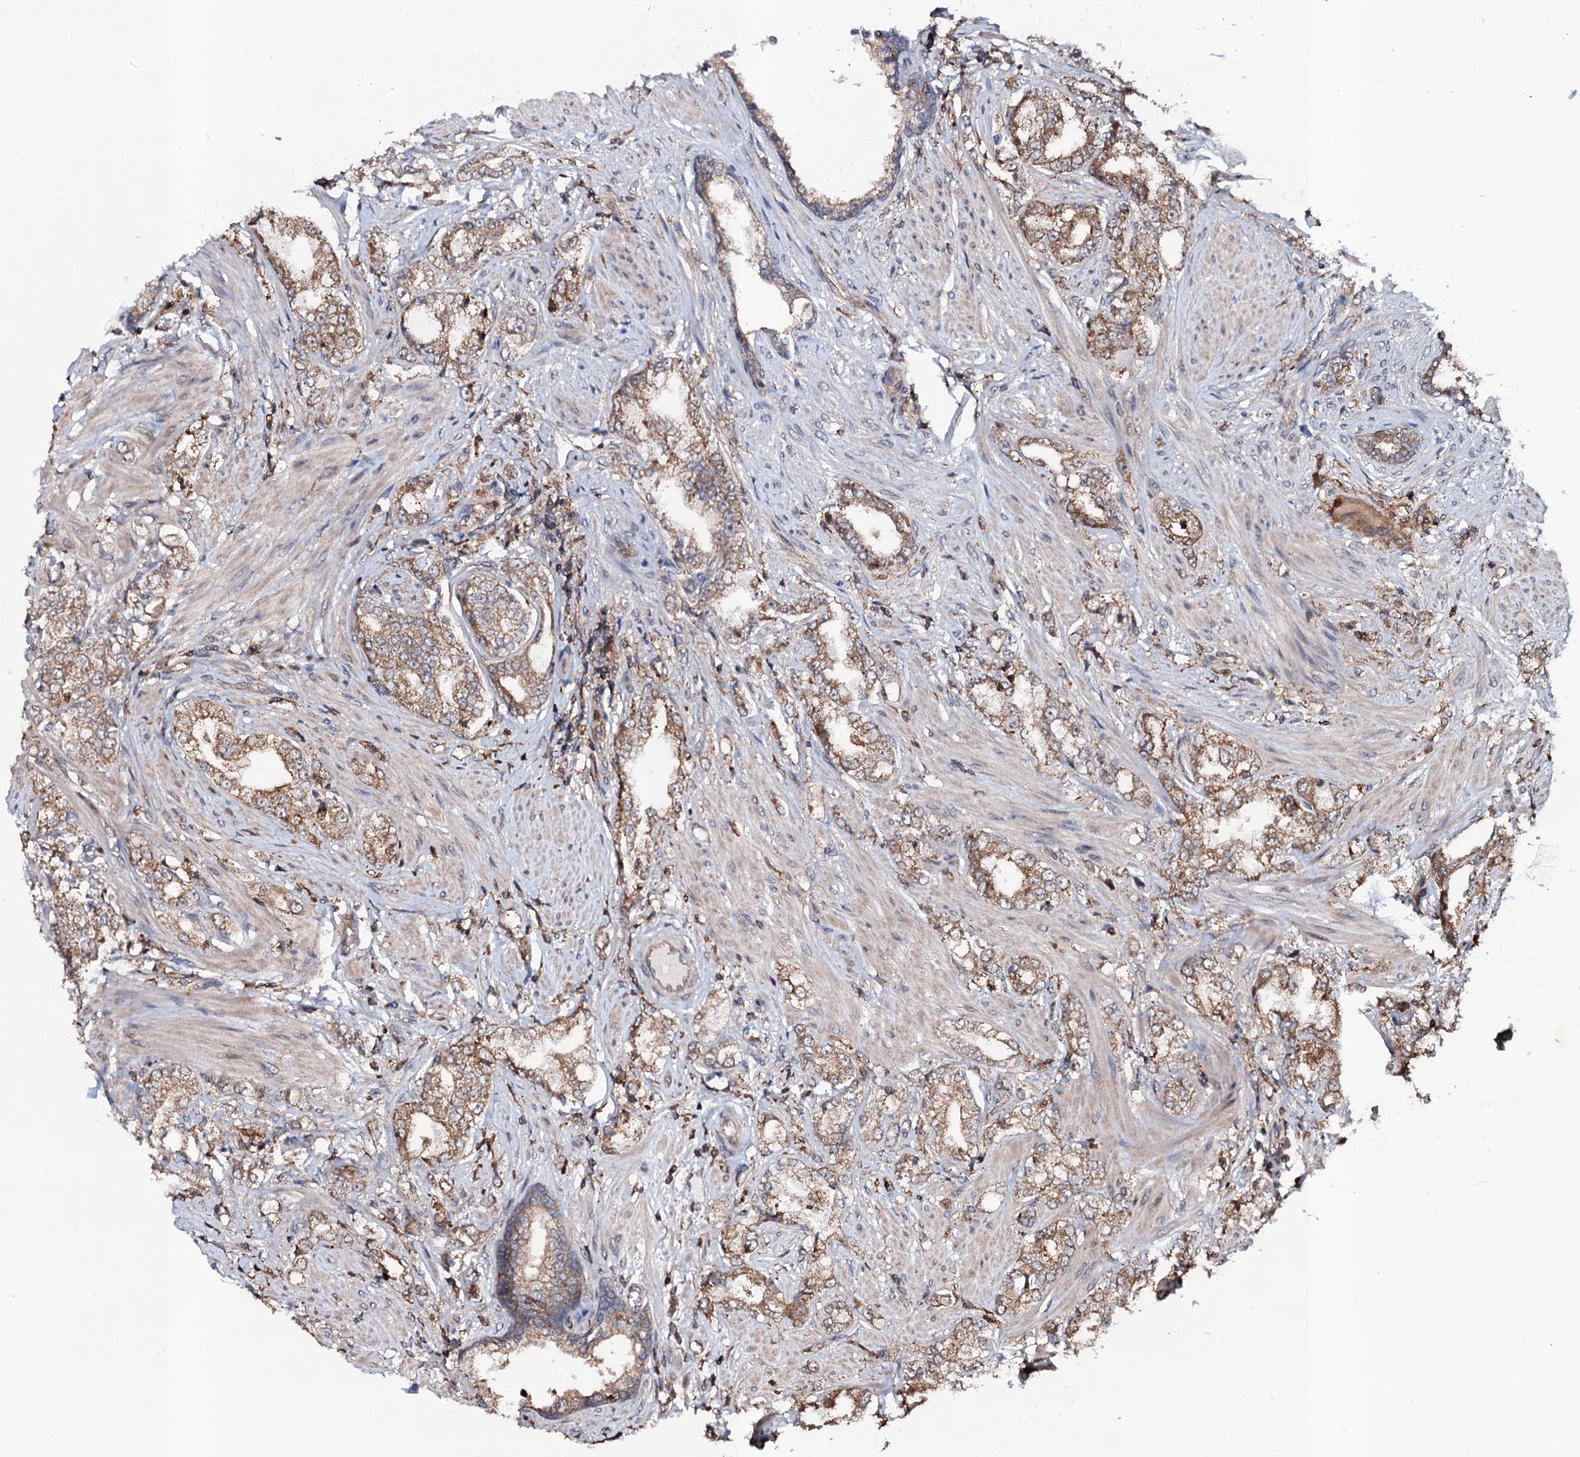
{"staining": {"intensity": "moderate", "quantity": ">75%", "location": "cytoplasmic/membranous"}, "tissue": "prostate cancer", "cell_type": "Tumor cells", "image_type": "cancer", "snomed": [{"axis": "morphology", "description": "Adenocarcinoma, High grade"}, {"axis": "topography", "description": "Prostate"}], "caption": "This micrograph shows IHC staining of human prostate cancer (high-grade adenocarcinoma), with medium moderate cytoplasmic/membranous expression in approximately >75% of tumor cells.", "gene": "COG6", "patient": {"sex": "male", "age": 64}}